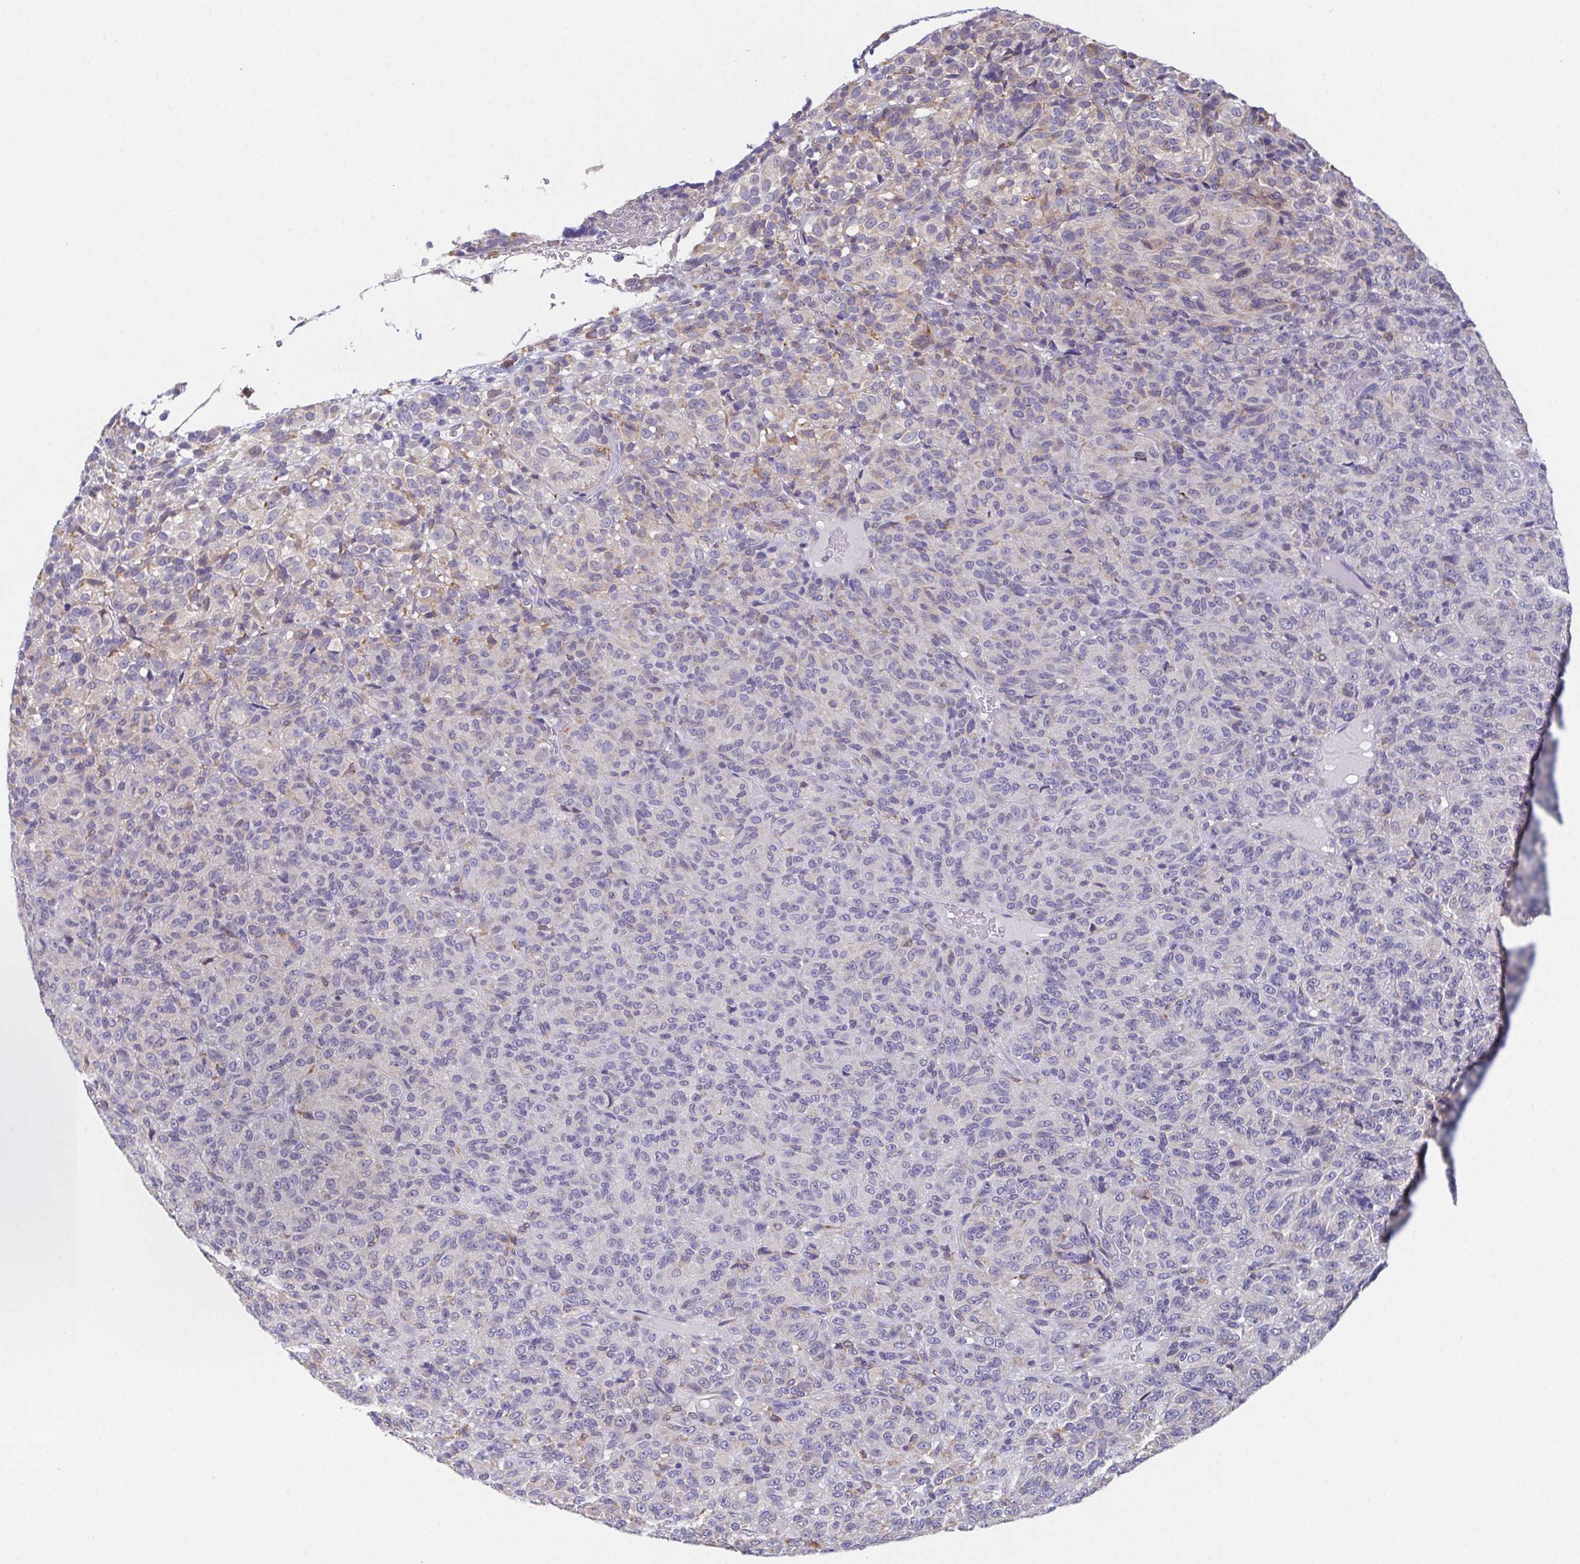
{"staining": {"intensity": "weak", "quantity": "25%-75%", "location": "cytoplasmic/membranous"}, "tissue": "melanoma", "cell_type": "Tumor cells", "image_type": "cancer", "snomed": [{"axis": "morphology", "description": "Malignant melanoma, Metastatic site"}, {"axis": "topography", "description": "Brain"}], "caption": "Immunohistochemistry of malignant melanoma (metastatic site) exhibits low levels of weak cytoplasmic/membranous staining in about 25%-75% of tumor cells. Nuclei are stained in blue.", "gene": "ADAM8", "patient": {"sex": "female", "age": 56}}